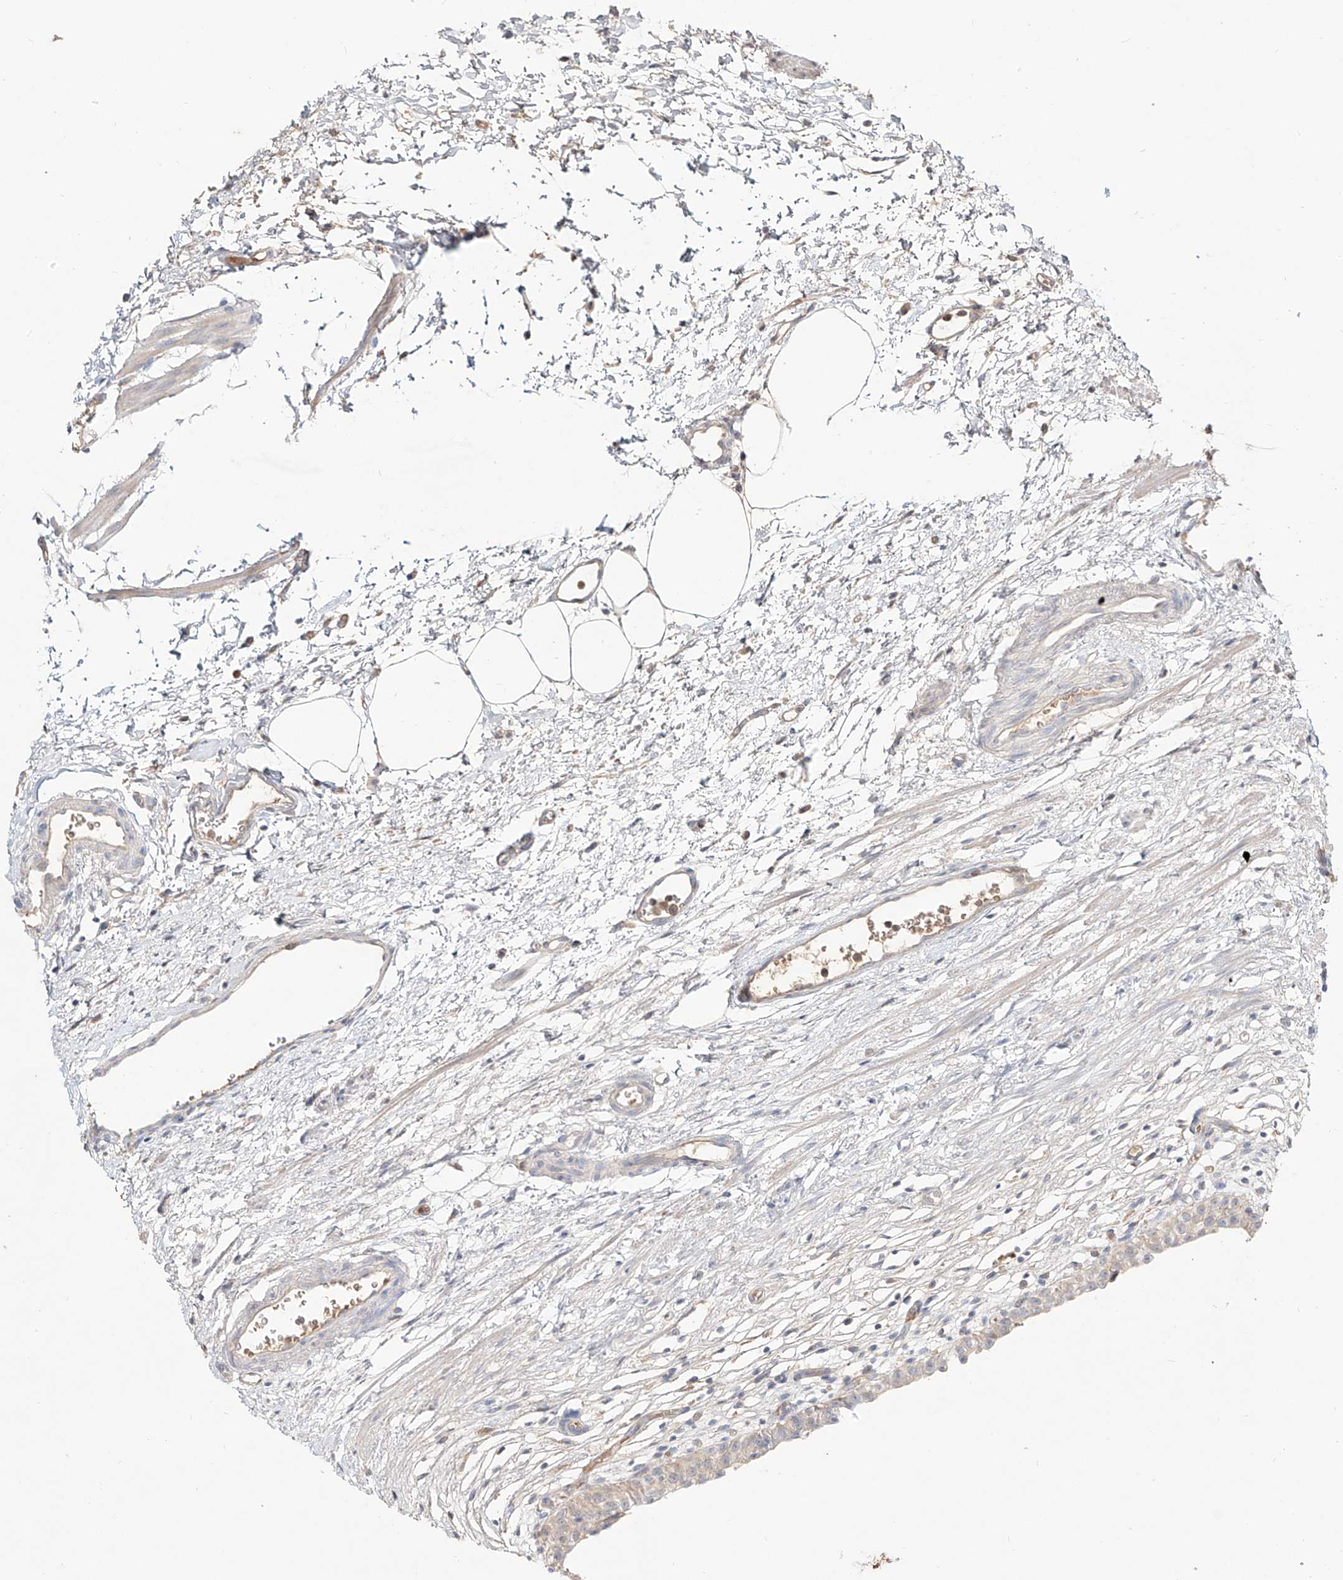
{"staining": {"intensity": "moderate", "quantity": "25%-75%", "location": "cytoplasmic/membranous"}, "tissue": "urinary bladder", "cell_type": "Urothelial cells", "image_type": "normal", "snomed": [{"axis": "morphology", "description": "Normal tissue, NOS"}, {"axis": "morphology", "description": "Urothelial carcinoma, High grade"}, {"axis": "topography", "description": "Urinary bladder"}], "caption": "Immunohistochemical staining of benign urinary bladder shows moderate cytoplasmic/membranous protein expression in approximately 25%-75% of urothelial cells.", "gene": "ERO1A", "patient": {"sex": "female", "age": 60}}